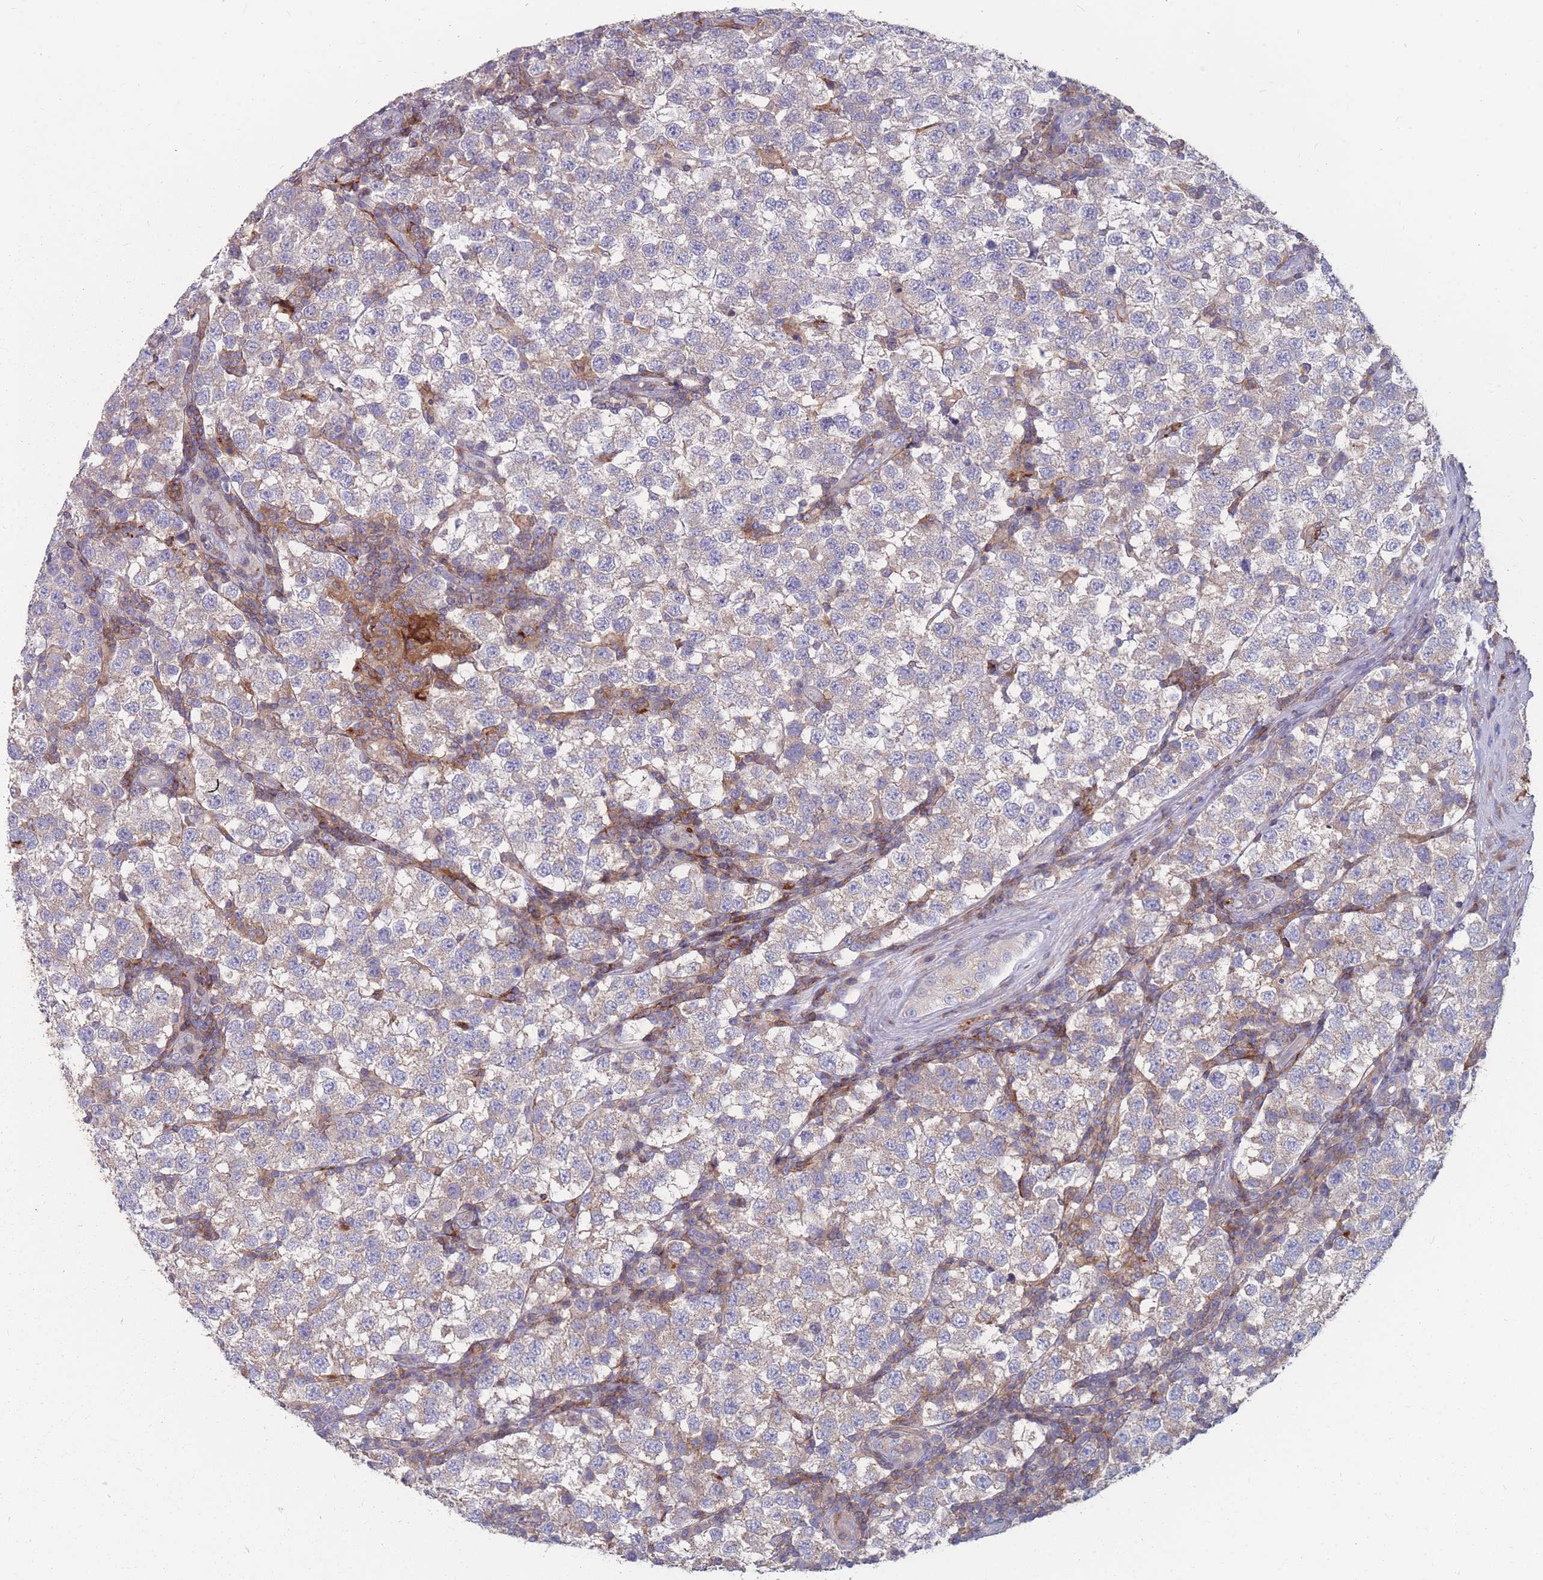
{"staining": {"intensity": "weak", "quantity": "25%-75%", "location": "cytoplasmic/membranous"}, "tissue": "testis cancer", "cell_type": "Tumor cells", "image_type": "cancer", "snomed": [{"axis": "morphology", "description": "Seminoma, NOS"}, {"axis": "topography", "description": "Testis"}], "caption": "An image showing weak cytoplasmic/membranous positivity in about 25%-75% of tumor cells in testis cancer (seminoma), as visualized by brown immunohistochemical staining.", "gene": "CD33", "patient": {"sex": "male", "age": 34}}